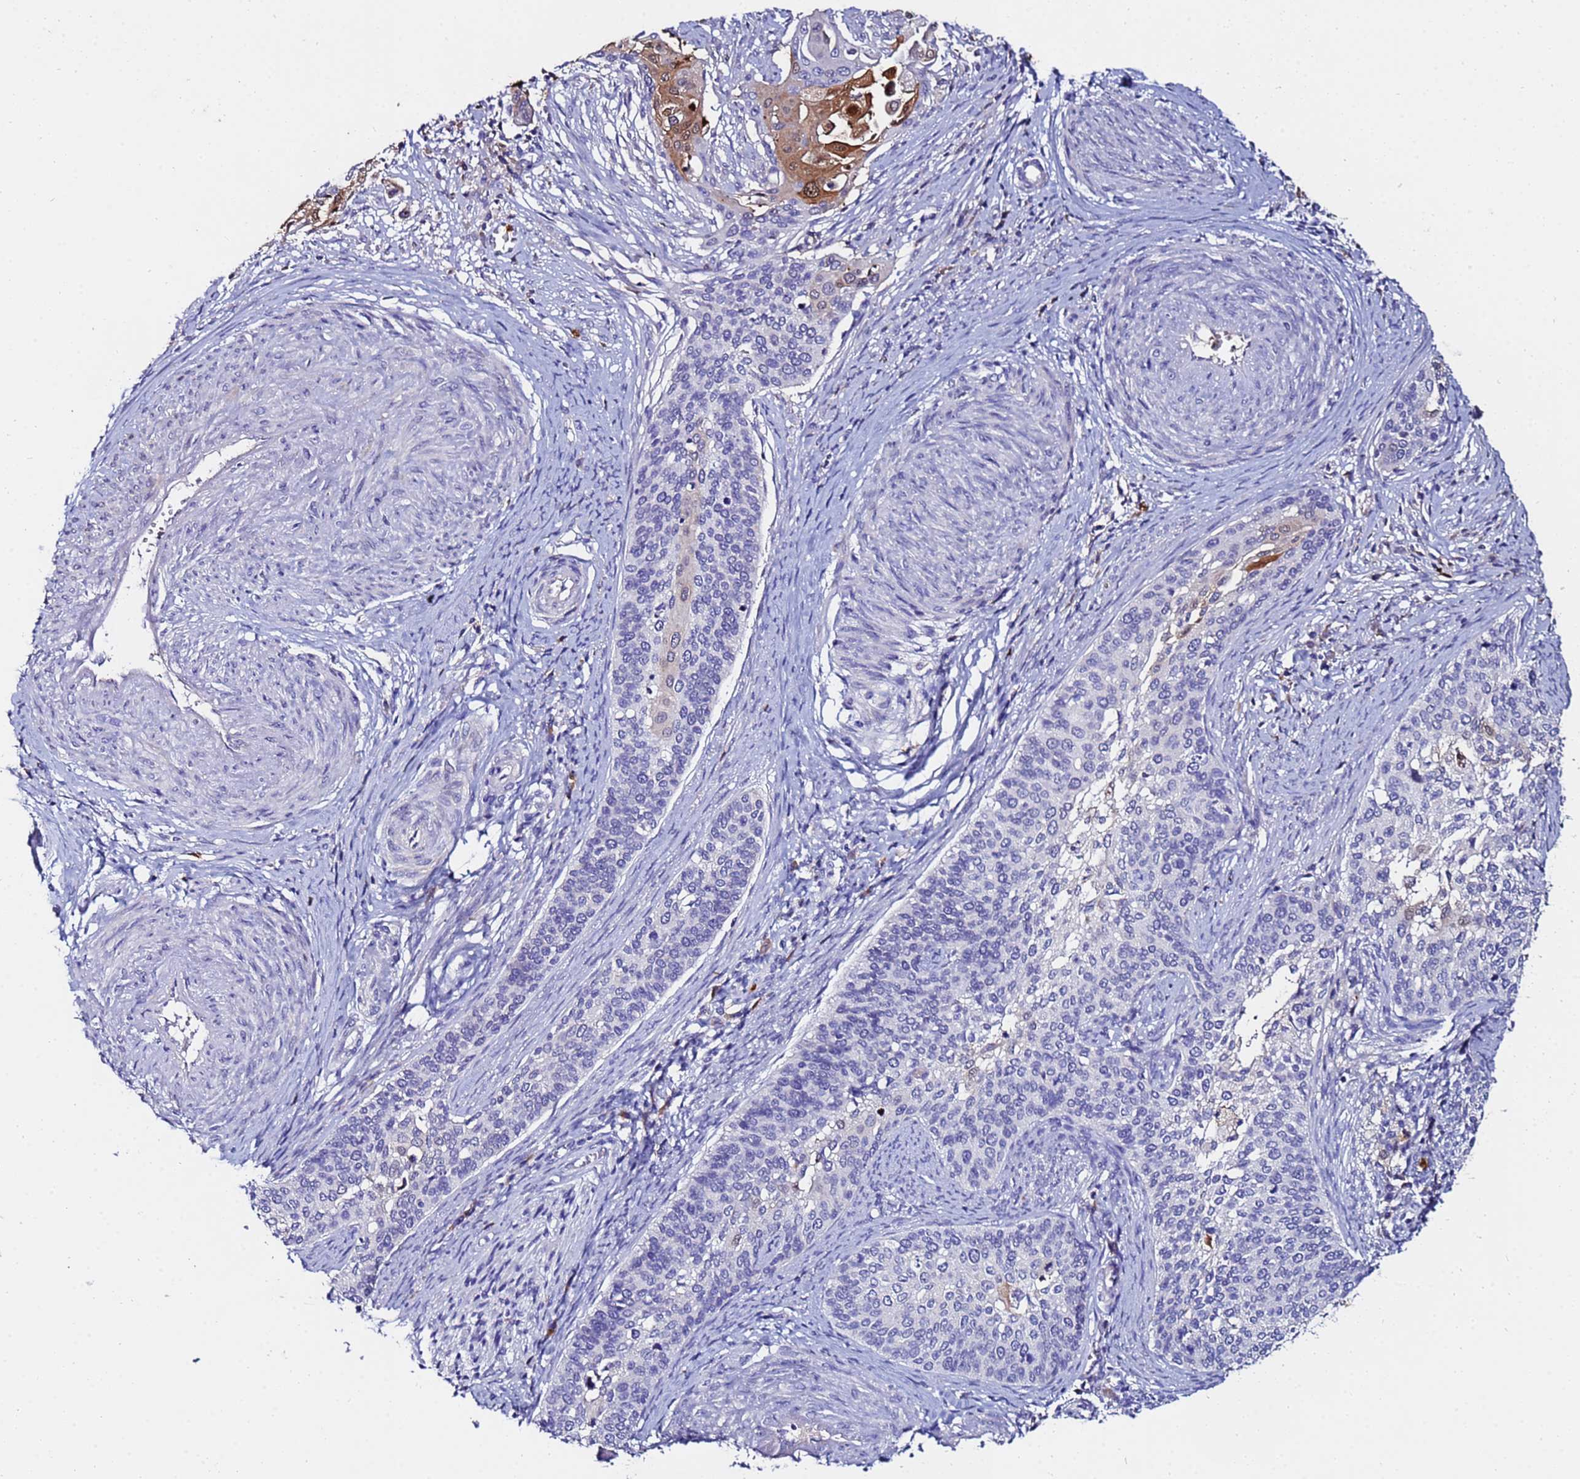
{"staining": {"intensity": "strong", "quantity": "<25%", "location": "cytoplasmic/membranous,nuclear"}, "tissue": "cervical cancer", "cell_type": "Tumor cells", "image_type": "cancer", "snomed": [{"axis": "morphology", "description": "Squamous cell carcinoma, NOS"}, {"axis": "topography", "description": "Cervix"}], "caption": "High-magnification brightfield microscopy of cervical squamous cell carcinoma stained with DAB (3,3'-diaminobenzidine) (brown) and counterstained with hematoxylin (blue). tumor cells exhibit strong cytoplasmic/membranous and nuclear positivity is appreciated in approximately<25% of cells.", "gene": "TUBAL3", "patient": {"sex": "female", "age": 44}}